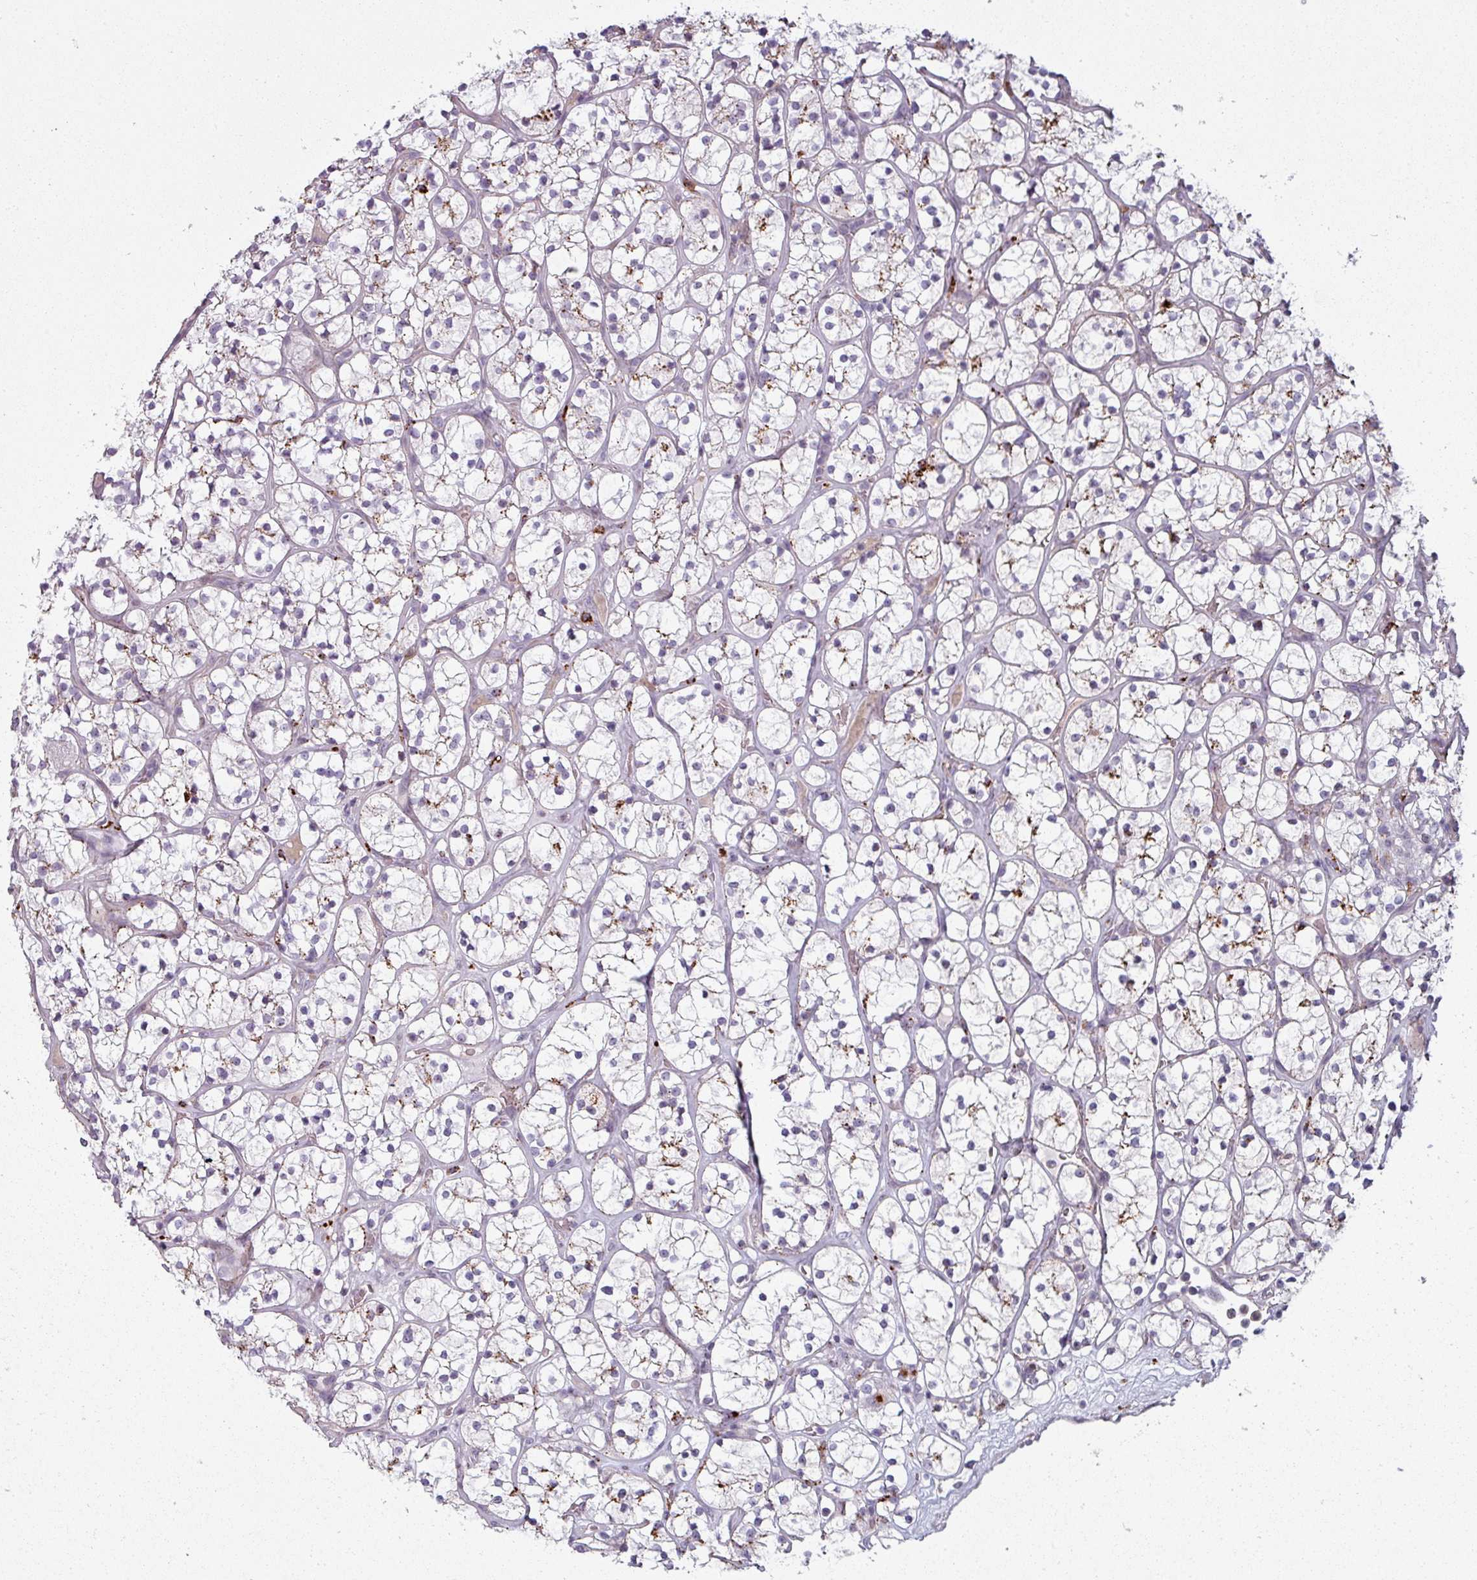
{"staining": {"intensity": "moderate", "quantity": "25%-75%", "location": "cytoplasmic/membranous"}, "tissue": "renal cancer", "cell_type": "Tumor cells", "image_type": "cancer", "snomed": [{"axis": "morphology", "description": "Adenocarcinoma, NOS"}, {"axis": "topography", "description": "Kidney"}], "caption": "The histopathology image demonstrates immunohistochemical staining of renal cancer (adenocarcinoma). There is moderate cytoplasmic/membranous positivity is present in approximately 25%-75% of tumor cells. (DAB IHC with brightfield microscopy, high magnification).", "gene": "MAP7D2", "patient": {"sex": "female", "age": 64}}